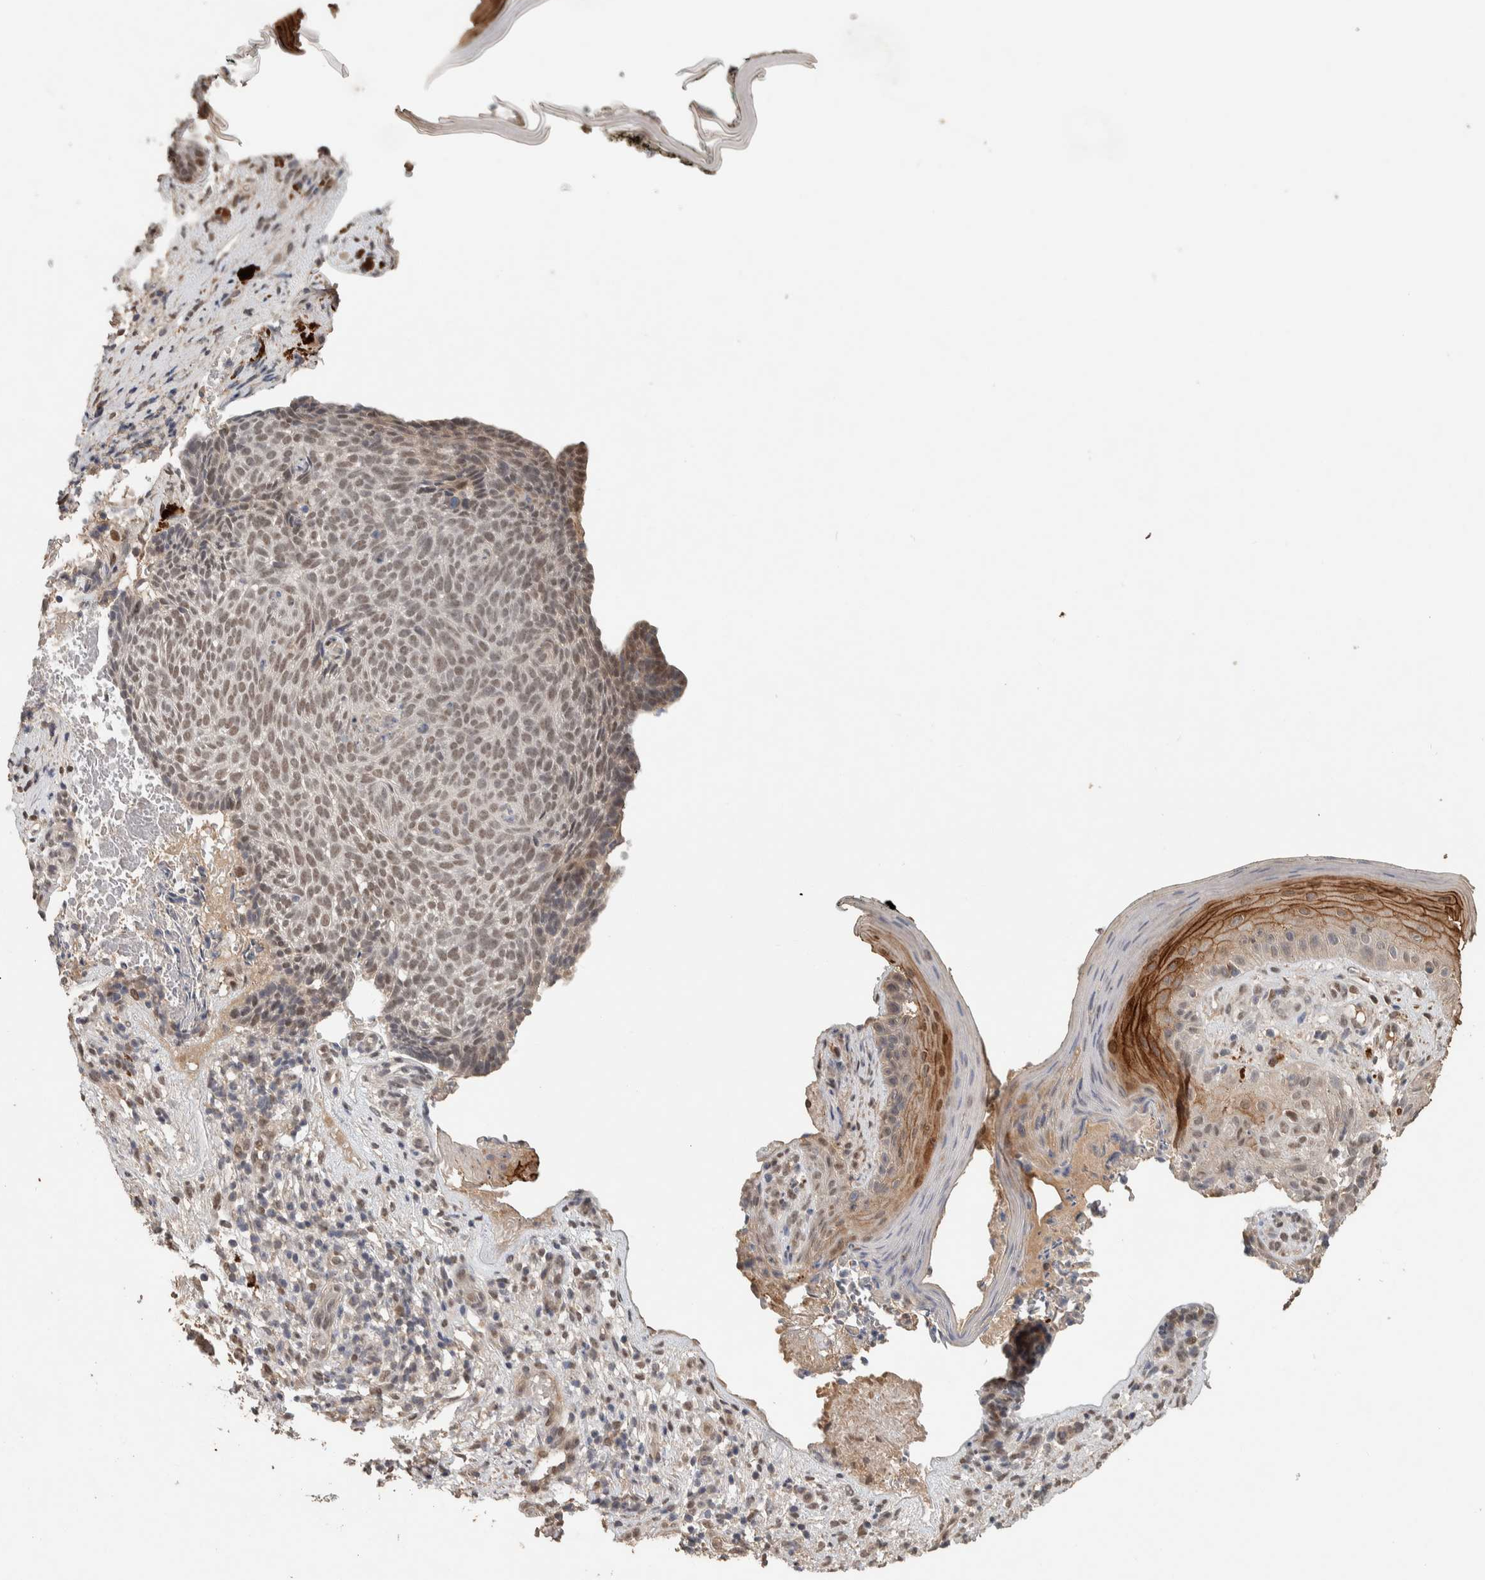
{"staining": {"intensity": "weak", "quantity": ">75%", "location": "nuclear"}, "tissue": "skin cancer", "cell_type": "Tumor cells", "image_type": "cancer", "snomed": [{"axis": "morphology", "description": "Basal cell carcinoma"}, {"axis": "topography", "description": "Skin"}], "caption": "The immunohistochemical stain labels weak nuclear expression in tumor cells of skin basal cell carcinoma tissue.", "gene": "CYSRT1", "patient": {"sex": "male", "age": 61}}